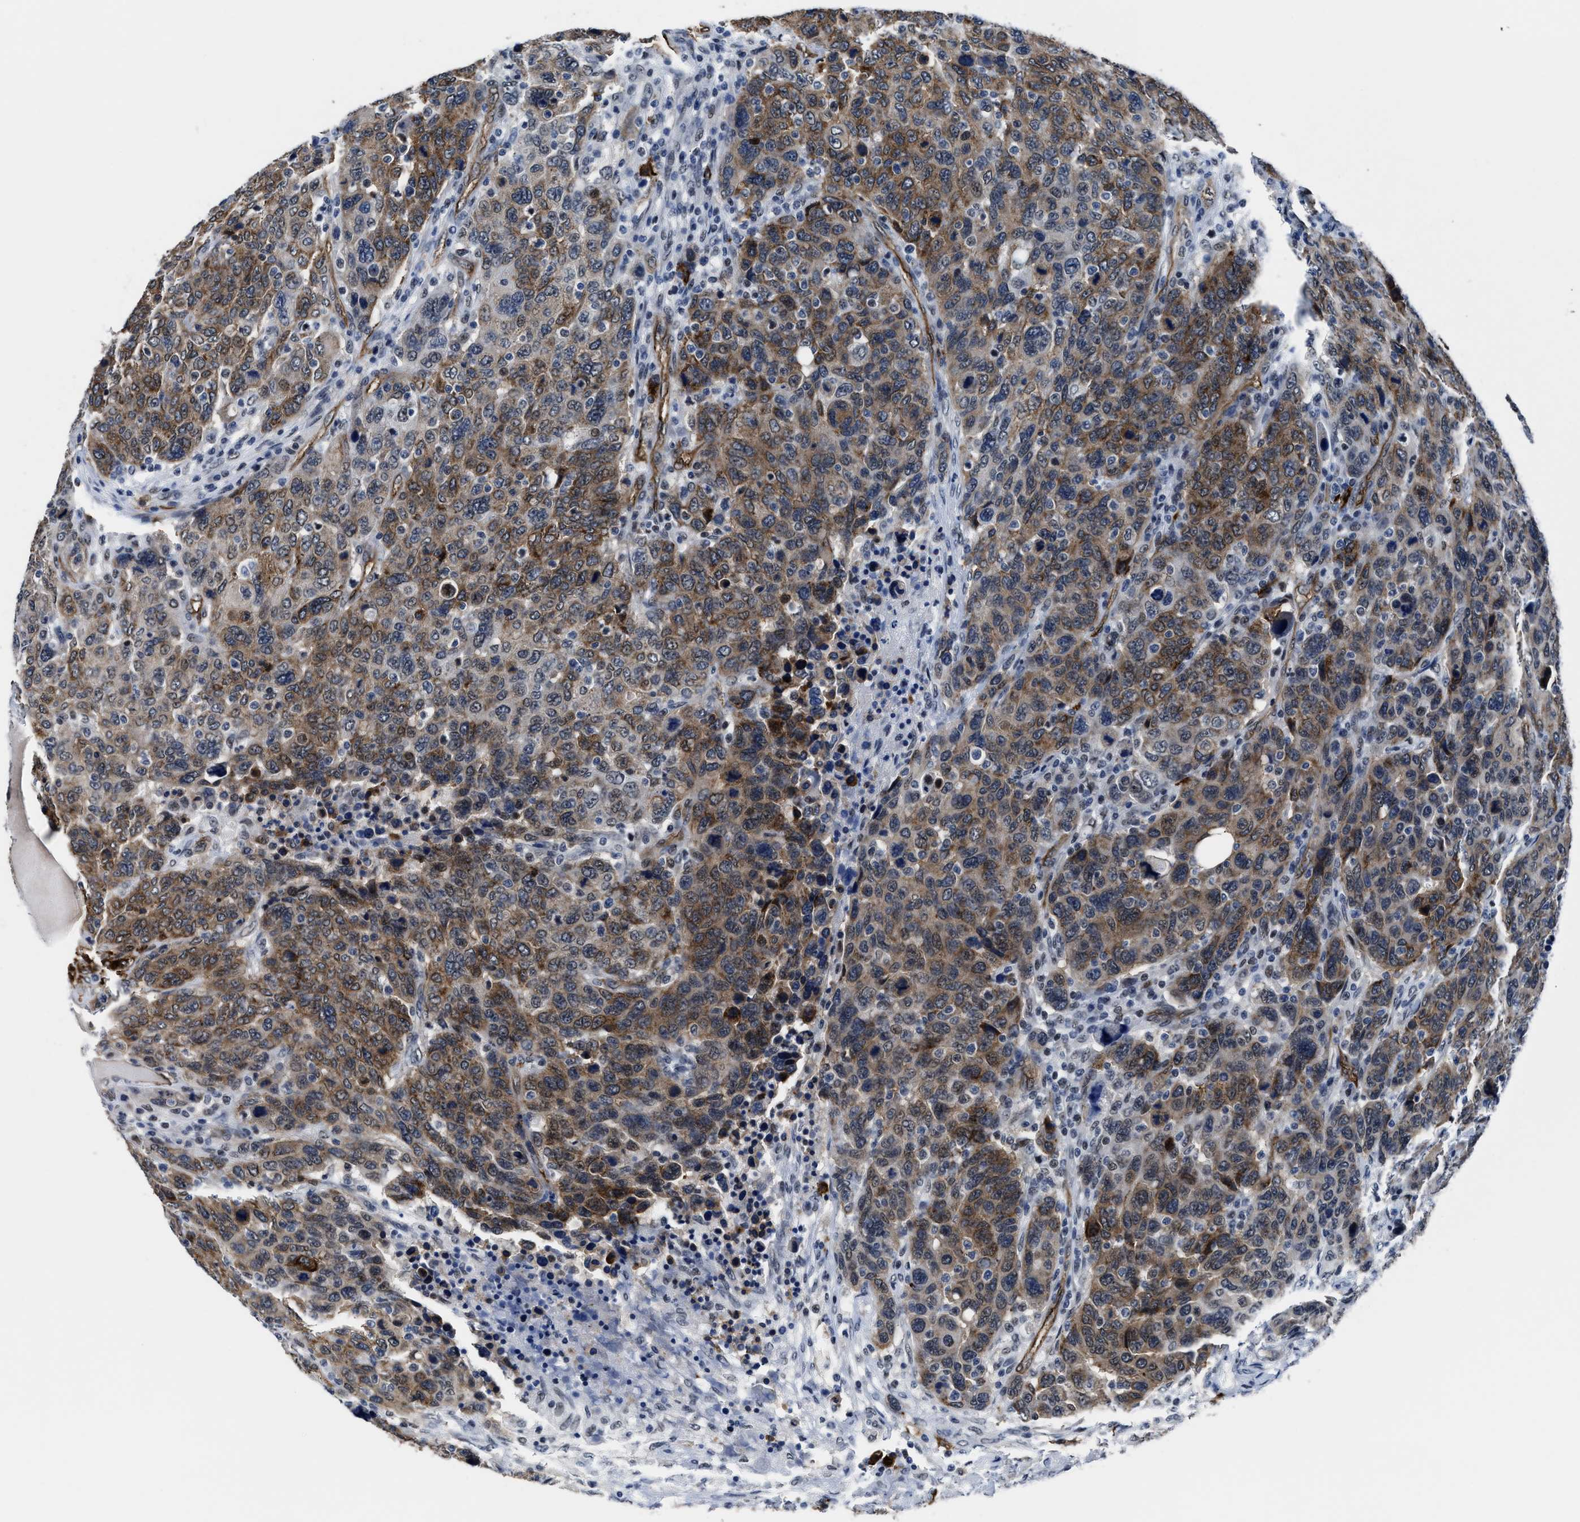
{"staining": {"intensity": "moderate", "quantity": ">75%", "location": "cytoplasmic/membranous"}, "tissue": "breast cancer", "cell_type": "Tumor cells", "image_type": "cancer", "snomed": [{"axis": "morphology", "description": "Duct carcinoma"}, {"axis": "topography", "description": "Breast"}], "caption": "DAB (3,3'-diaminobenzidine) immunohistochemical staining of human breast invasive ductal carcinoma displays moderate cytoplasmic/membranous protein positivity in about >75% of tumor cells.", "gene": "MARCKSL1", "patient": {"sex": "female", "age": 37}}